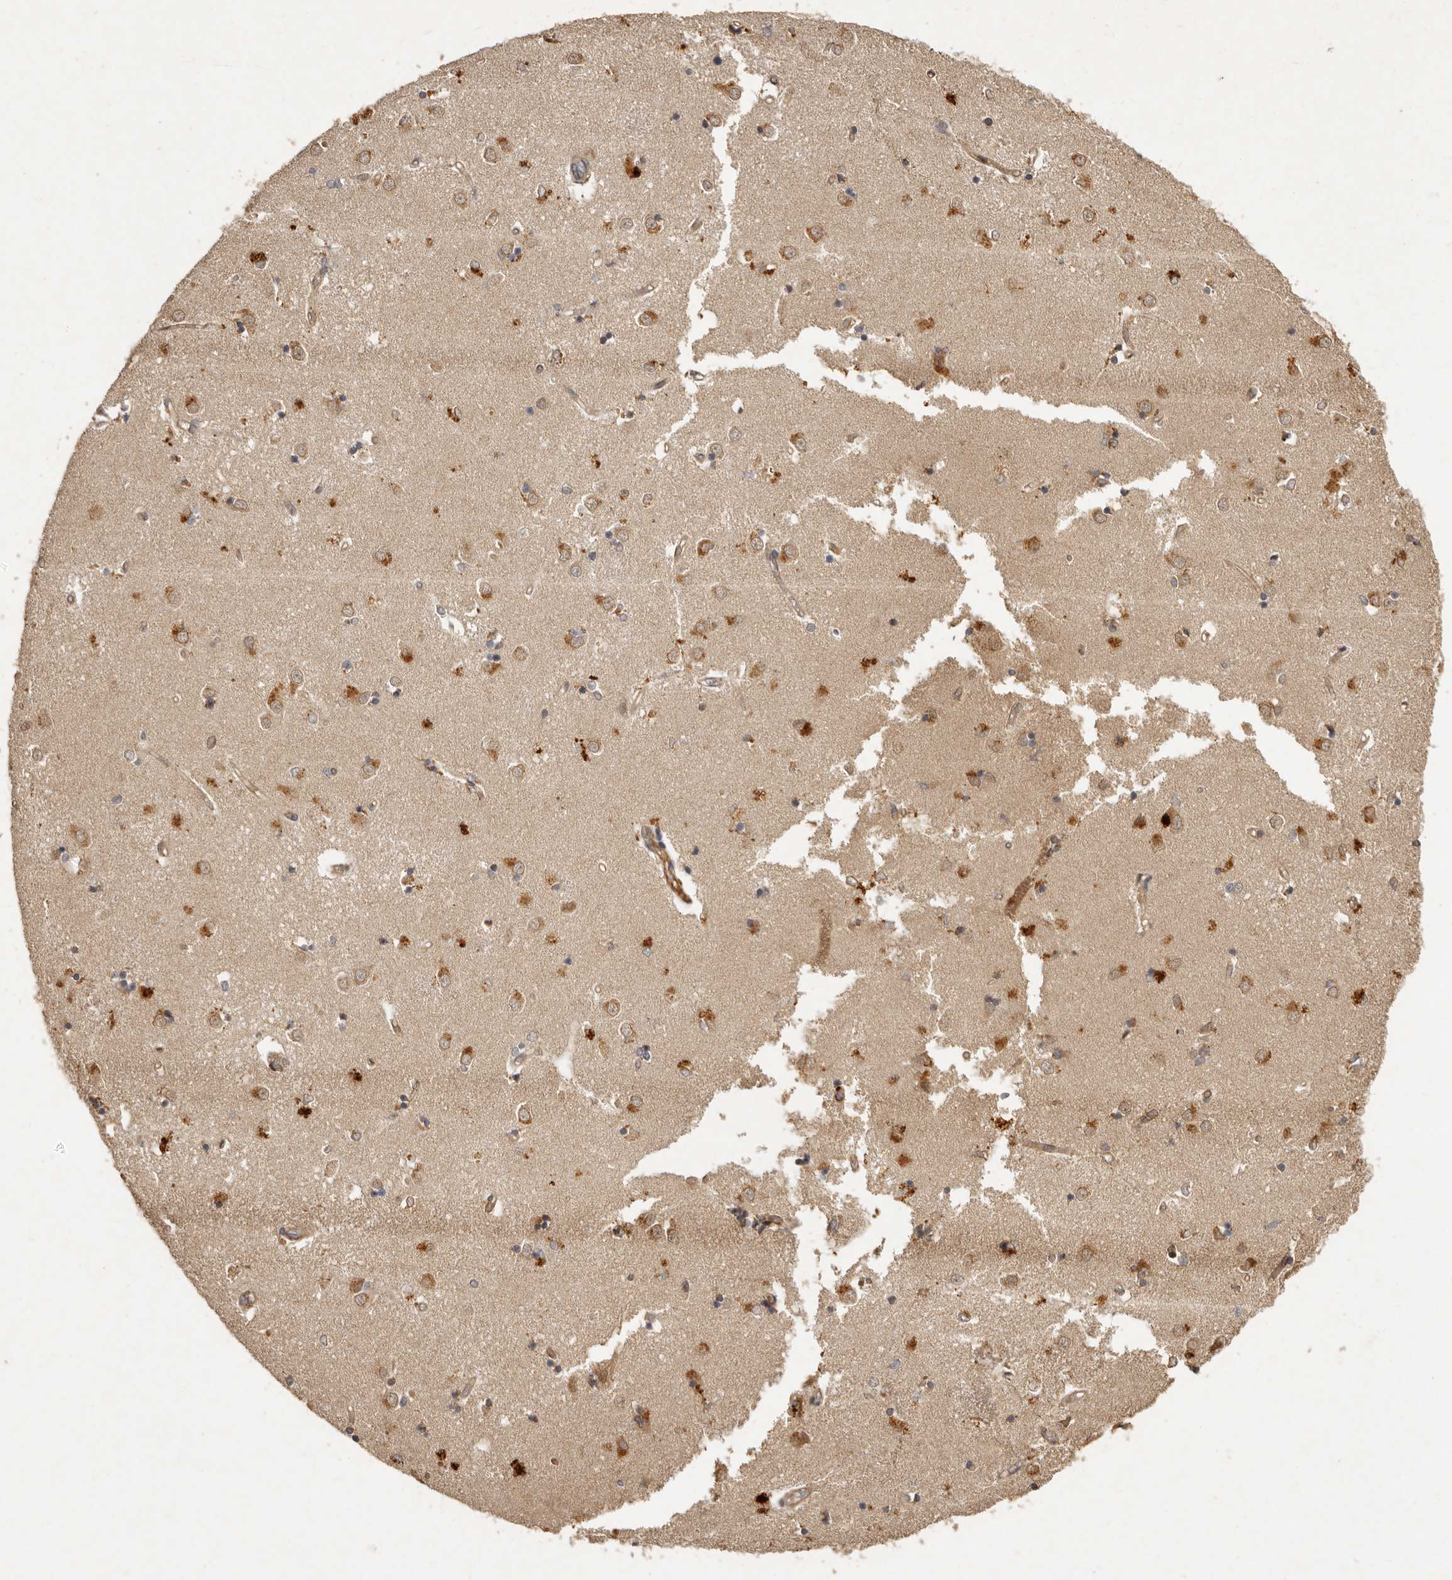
{"staining": {"intensity": "moderate", "quantity": "<25%", "location": "cytoplasmic/membranous"}, "tissue": "caudate", "cell_type": "Glial cells", "image_type": "normal", "snomed": [{"axis": "morphology", "description": "Normal tissue, NOS"}, {"axis": "topography", "description": "Lateral ventricle wall"}], "caption": "Immunohistochemistry of unremarkable human caudate displays low levels of moderate cytoplasmic/membranous positivity in approximately <25% of glial cells. The staining was performed using DAB to visualize the protein expression in brown, while the nuclei were stained in blue with hematoxylin (Magnification: 20x).", "gene": "SEMA3A", "patient": {"sex": "male", "age": 45}}